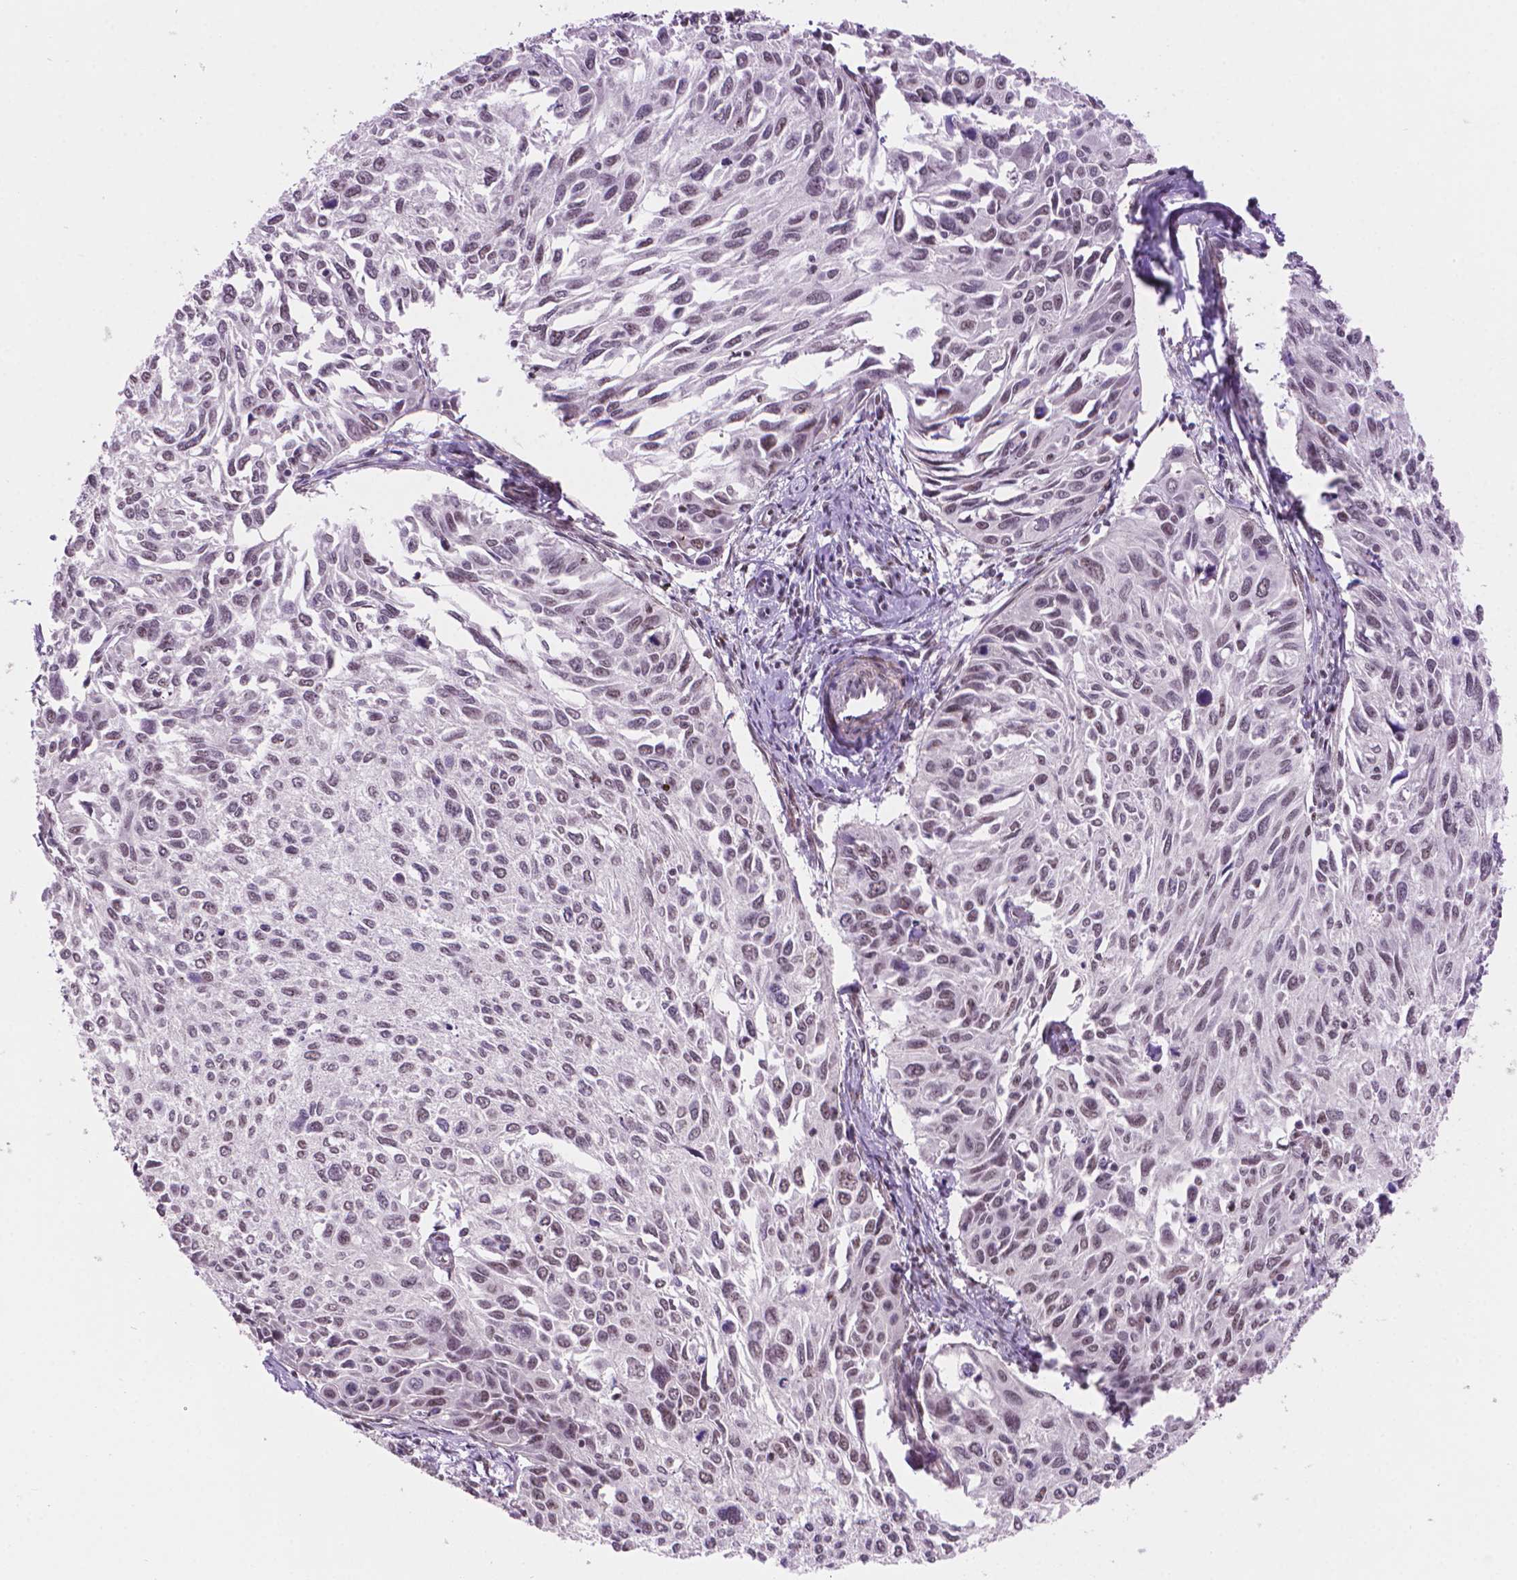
{"staining": {"intensity": "weak", "quantity": "25%-75%", "location": "nuclear"}, "tissue": "cervical cancer", "cell_type": "Tumor cells", "image_type": "cancer", "snomed": [{"axis": "morphology", "description": "Squamous cell carcinoma, NOS"}, {"axis": "topography", "description": "Cervix"}], "caption": "There is low levels of weak nuclear positivity in tumor cells of cervical cancer (squamous cell carcinoma), as demonstrated by immunohistochemical staining (brown color).", "gene": "UBN1", "patient": {"sex": "female", "age": 50}}